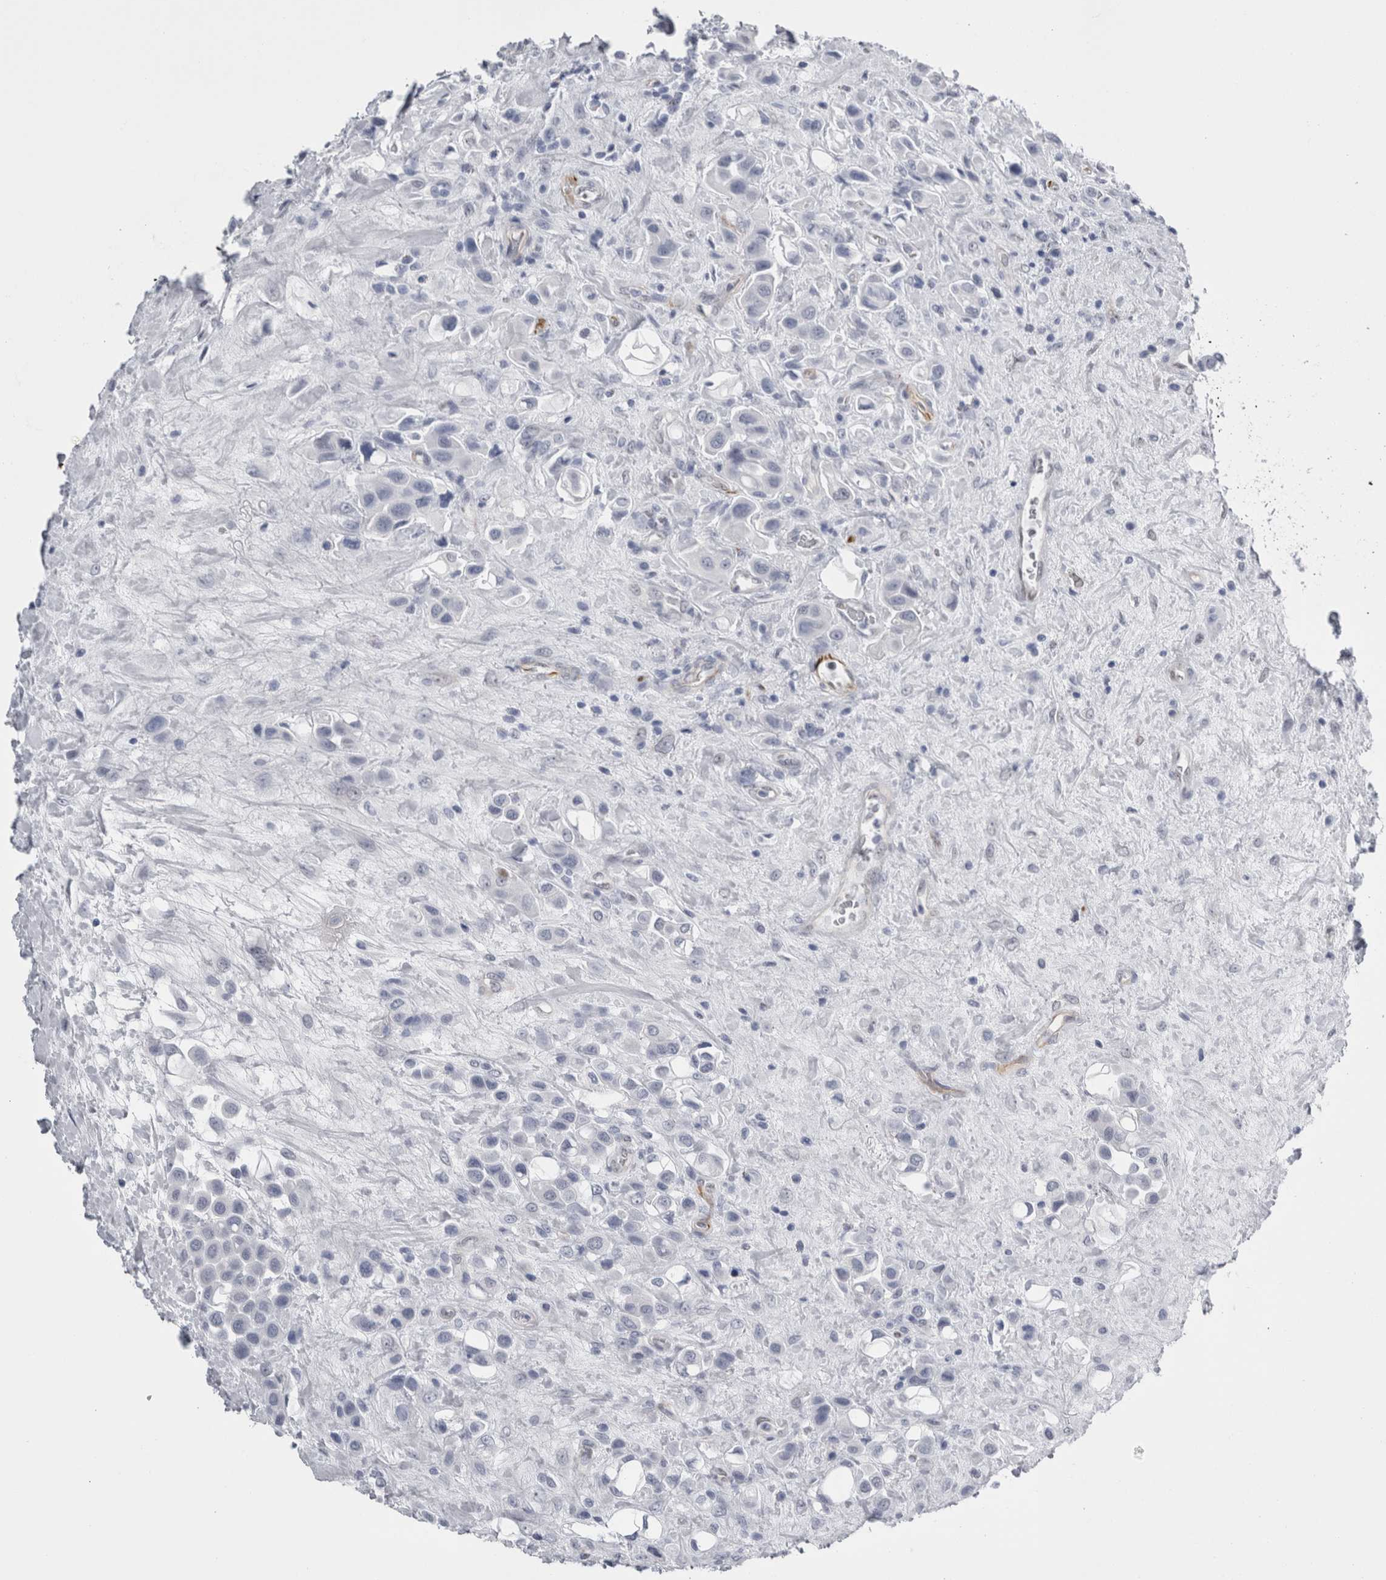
{"staining": {"intensity": "negative", "quantity": "none", "location": "none"}, "tissue": "urothelial cancer", "cell_type": "Tumor cells", "image_type": "cancer", "snomed": [{"axis": "morphology", "description": "Urothelial carcinoma, High grade"}, {"axis": "topography", "description": "Urinary bladder"}], "caption": "Tumor cells show no significant protein staining in high-grade urothelial carcinoma.", "gene": "VWDE", "patient": {"sex": "male", "age": 50}}